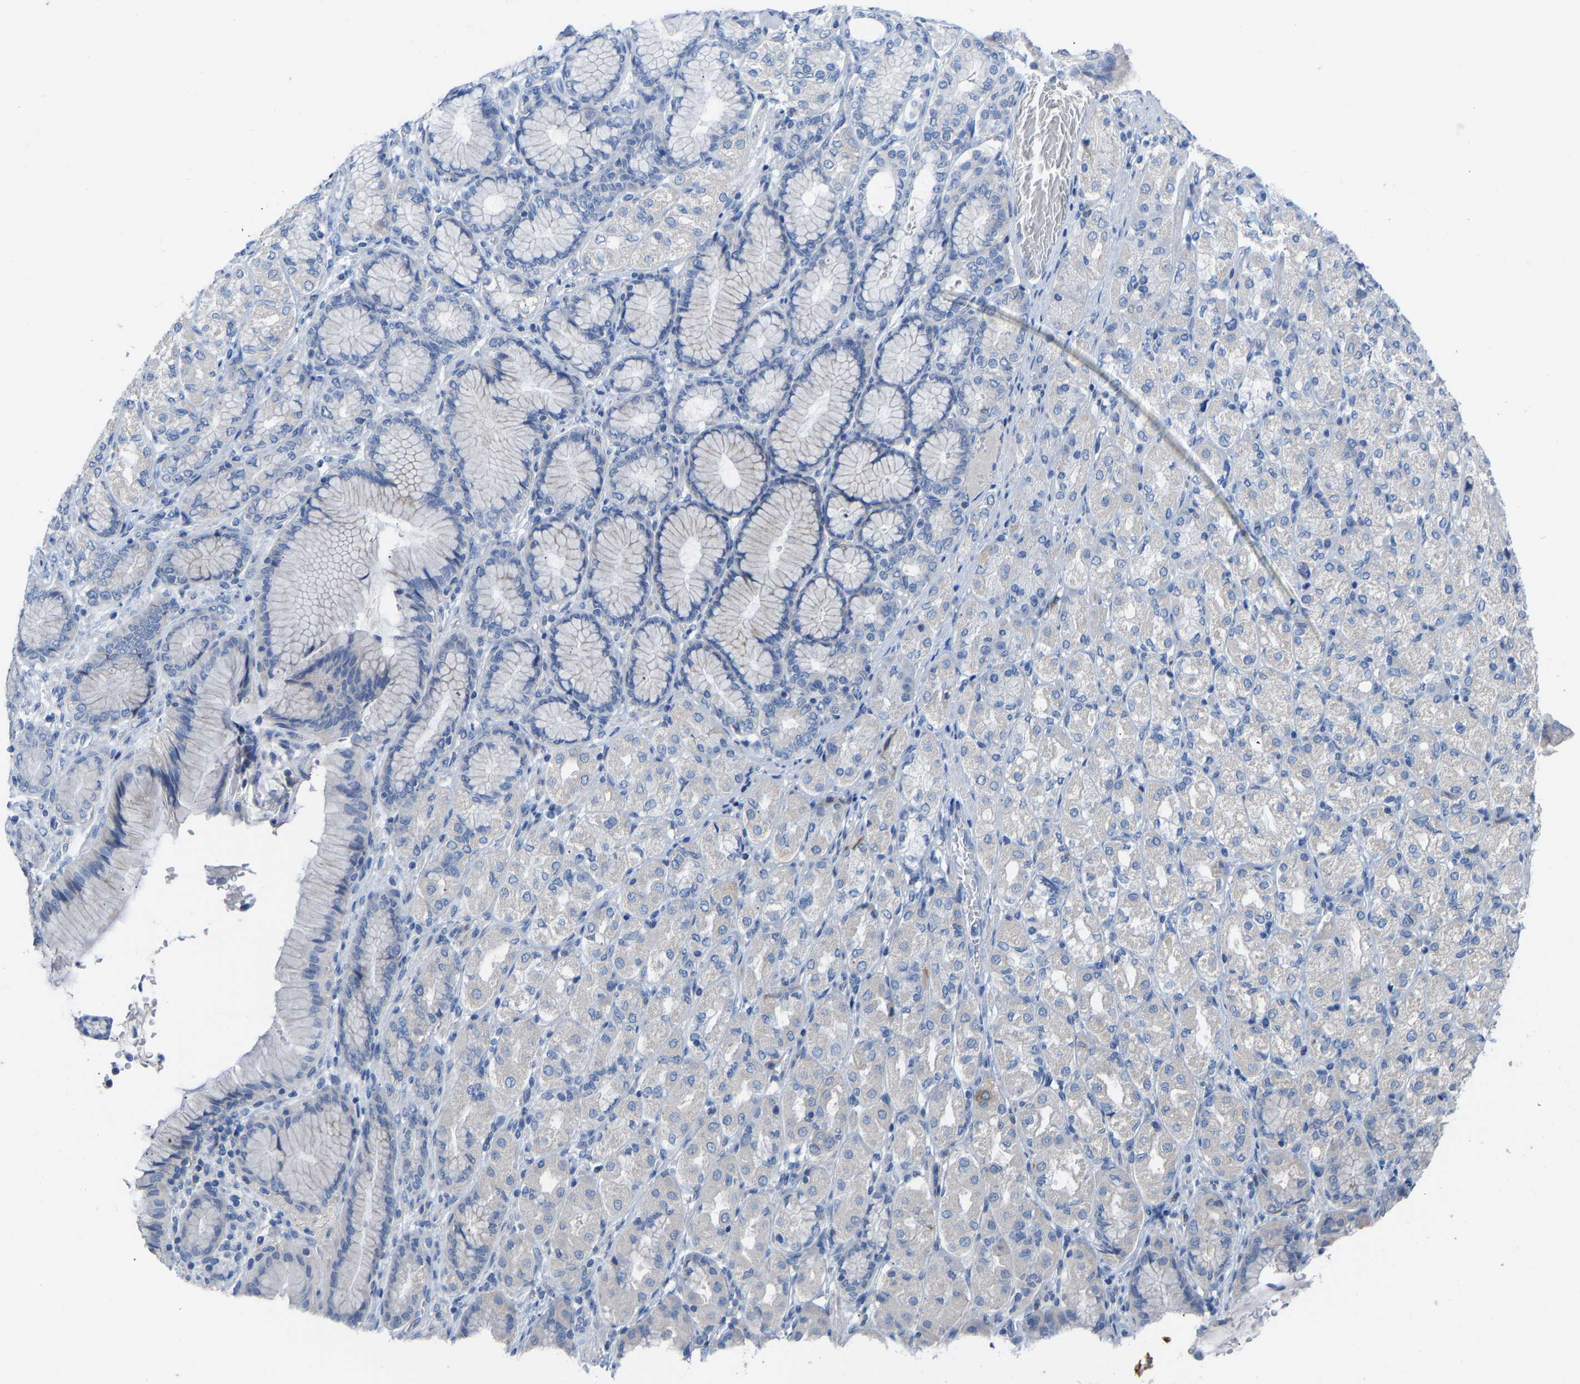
{"staining": {"intensity": "negative", "quantity": "none", "location": "none"}, "tissue": "stomach cancer", "cell_type": "Tumor cells", "image_type": "cancer", "snomed": [{"axis": "morphology", "description": "Adenocarcinoma, NOS"}, {"axis": "topography", "description": "Stomach"}], "caption": "Human stomach cancer stained for a protein using immunohistochemistry demonstrates no positivity in tumor cells.", "gene": "OLIG2", "patient": {"sex": "female", "age": 65}}